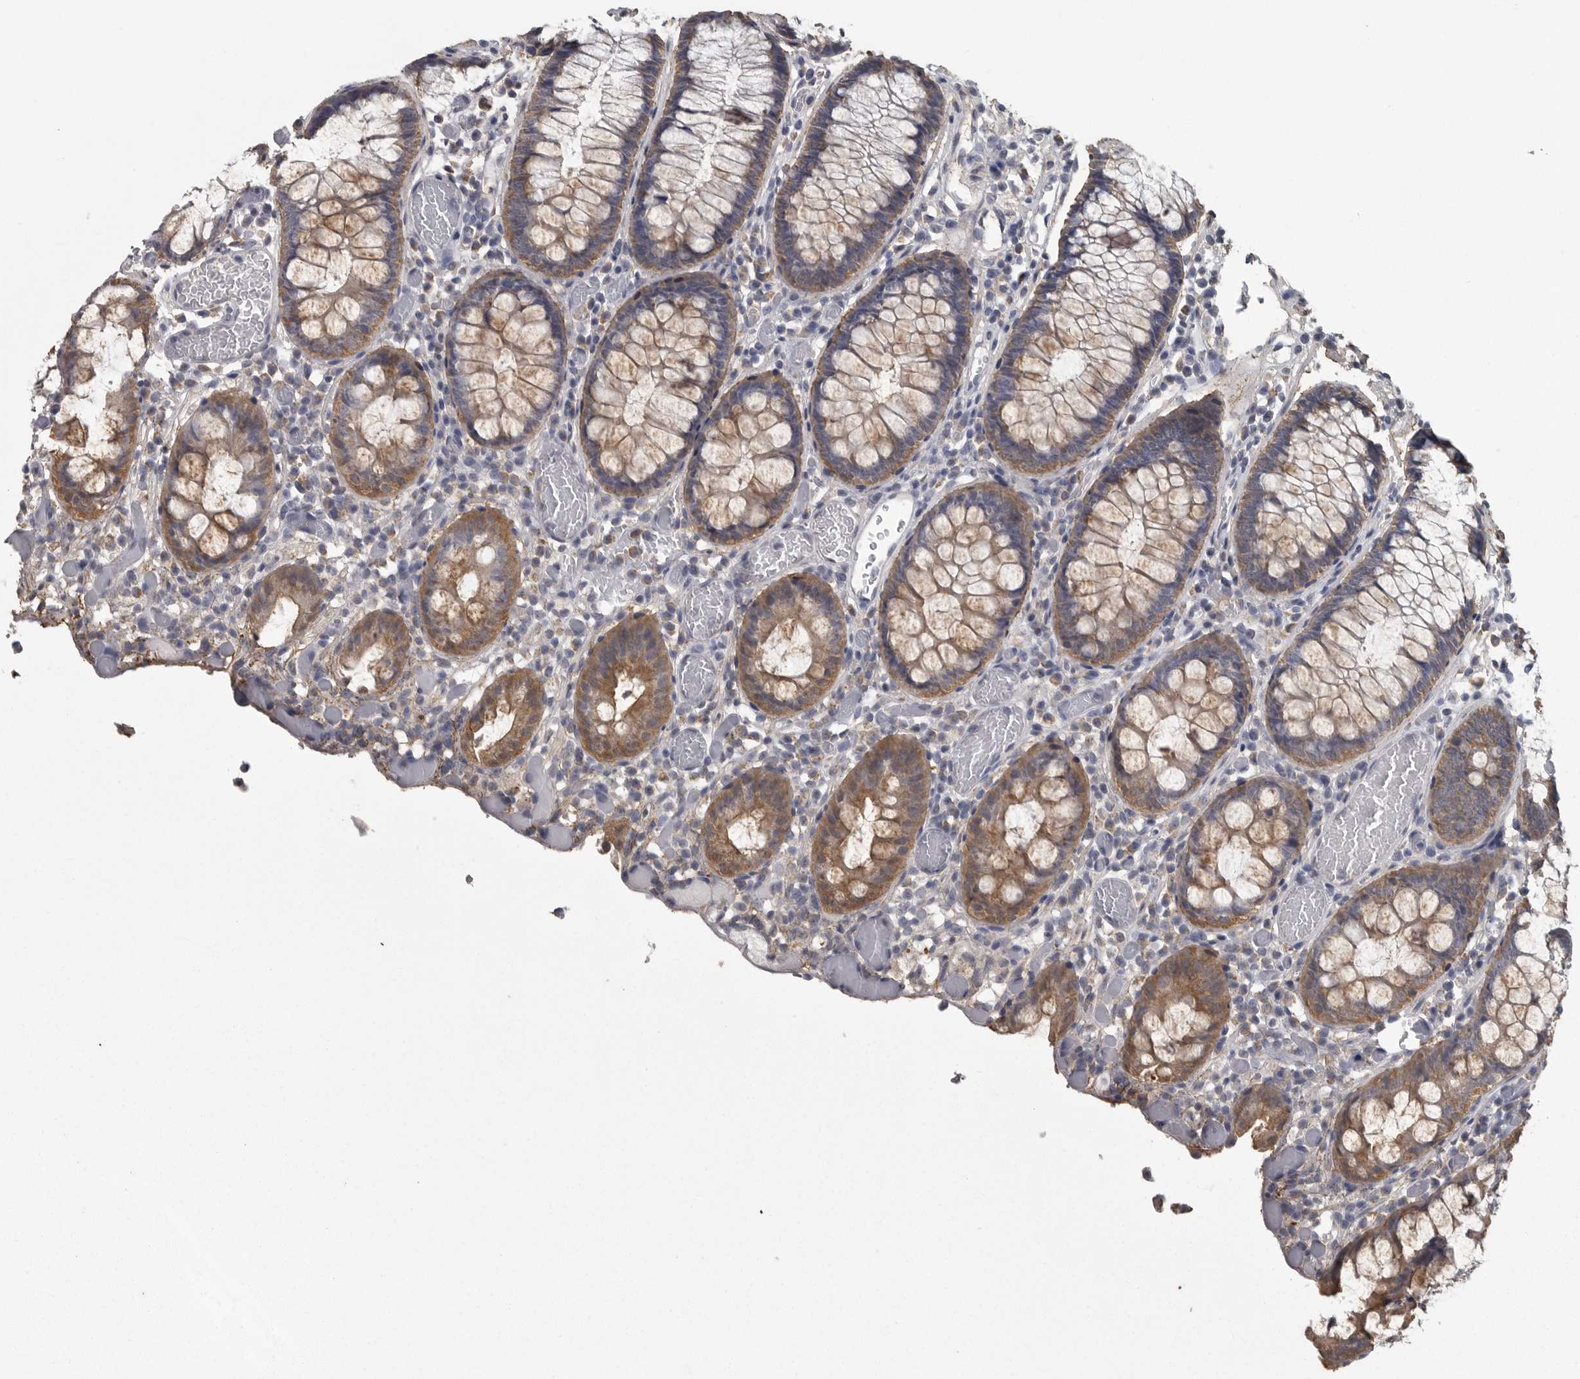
{"staining": {"intensity": "negative", "quantity": "none", "location": "none"}, "tissue": "colon", "cell_type": "Endothelial cells", "image_type": "normal", "snomed": [{"axis": "morphology", "description": "Normal tissue, NOS"}, {"axis": "topography", "description": "Colon"}], "caption": "Immunohistochemistry (IHC) photomicrograph of normal colon: colon stained with DAB (3,3'-diaminobenzidine) displays no significant protein positivity in endothelial cells. (Immunohistochemistry (IHC), brightfield microscopy, high magnification).", "gene": "FRK", "patient": {"sex": "male", "age": 14}}